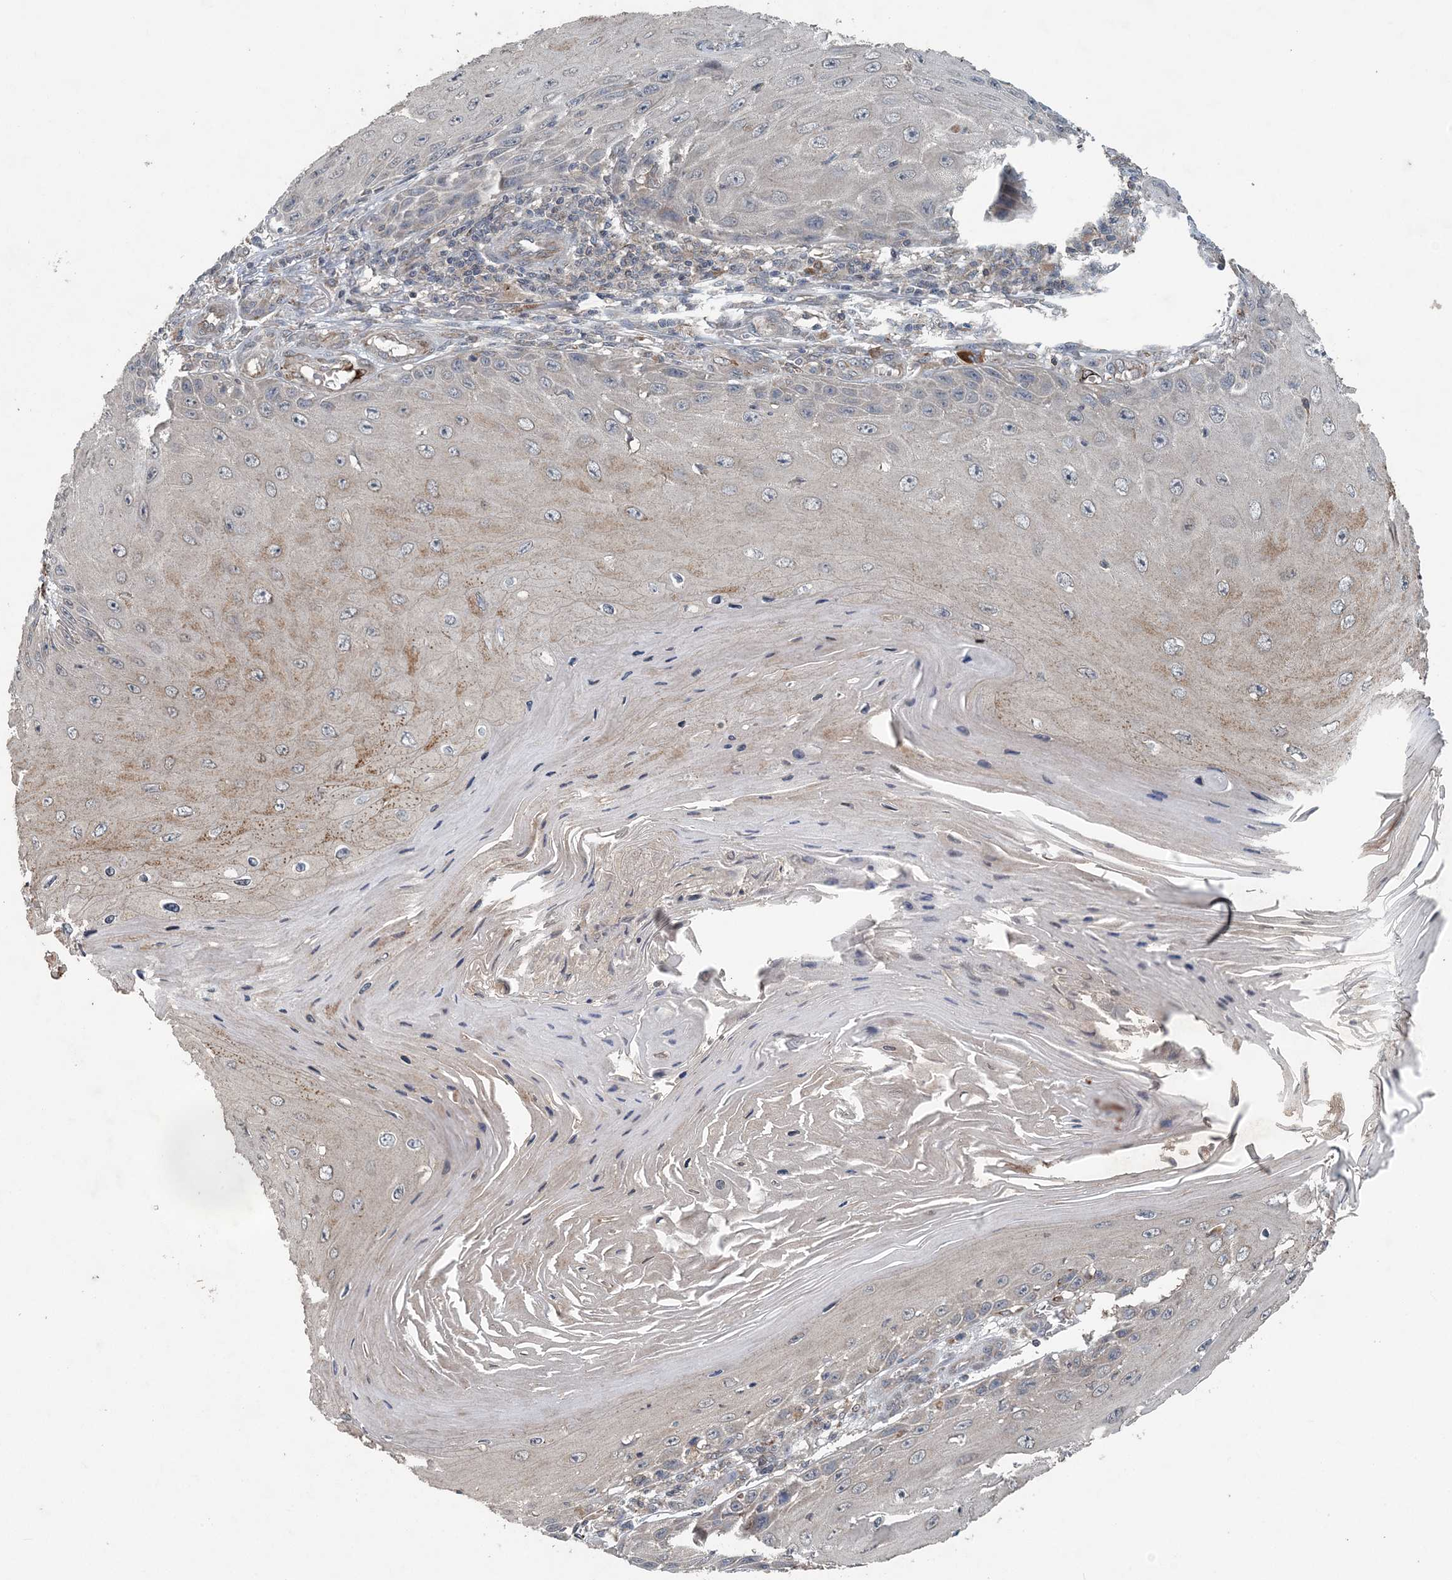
{"staining": {"intensity": "weak", "quantity": "<25%", "location": "cytoplasmic/membranous"}, "tissue": "skin cancer", "cell_type": "Tumor cells", "image_type": "cancer", "snomed": [{"axis": "morphology", "description": "Squamous cell carcinoma, NOS"}, {"axis": "topography", "description": "Skin"}], "caption": "This is a histopathology image of immunohistochemistry (IHC) staining of skin cancer, which shows no expression in tumor cells. Nuclei are stained in blue.", "gene": "MYO9B", "patient": {"sex": "female", "age": 73}}